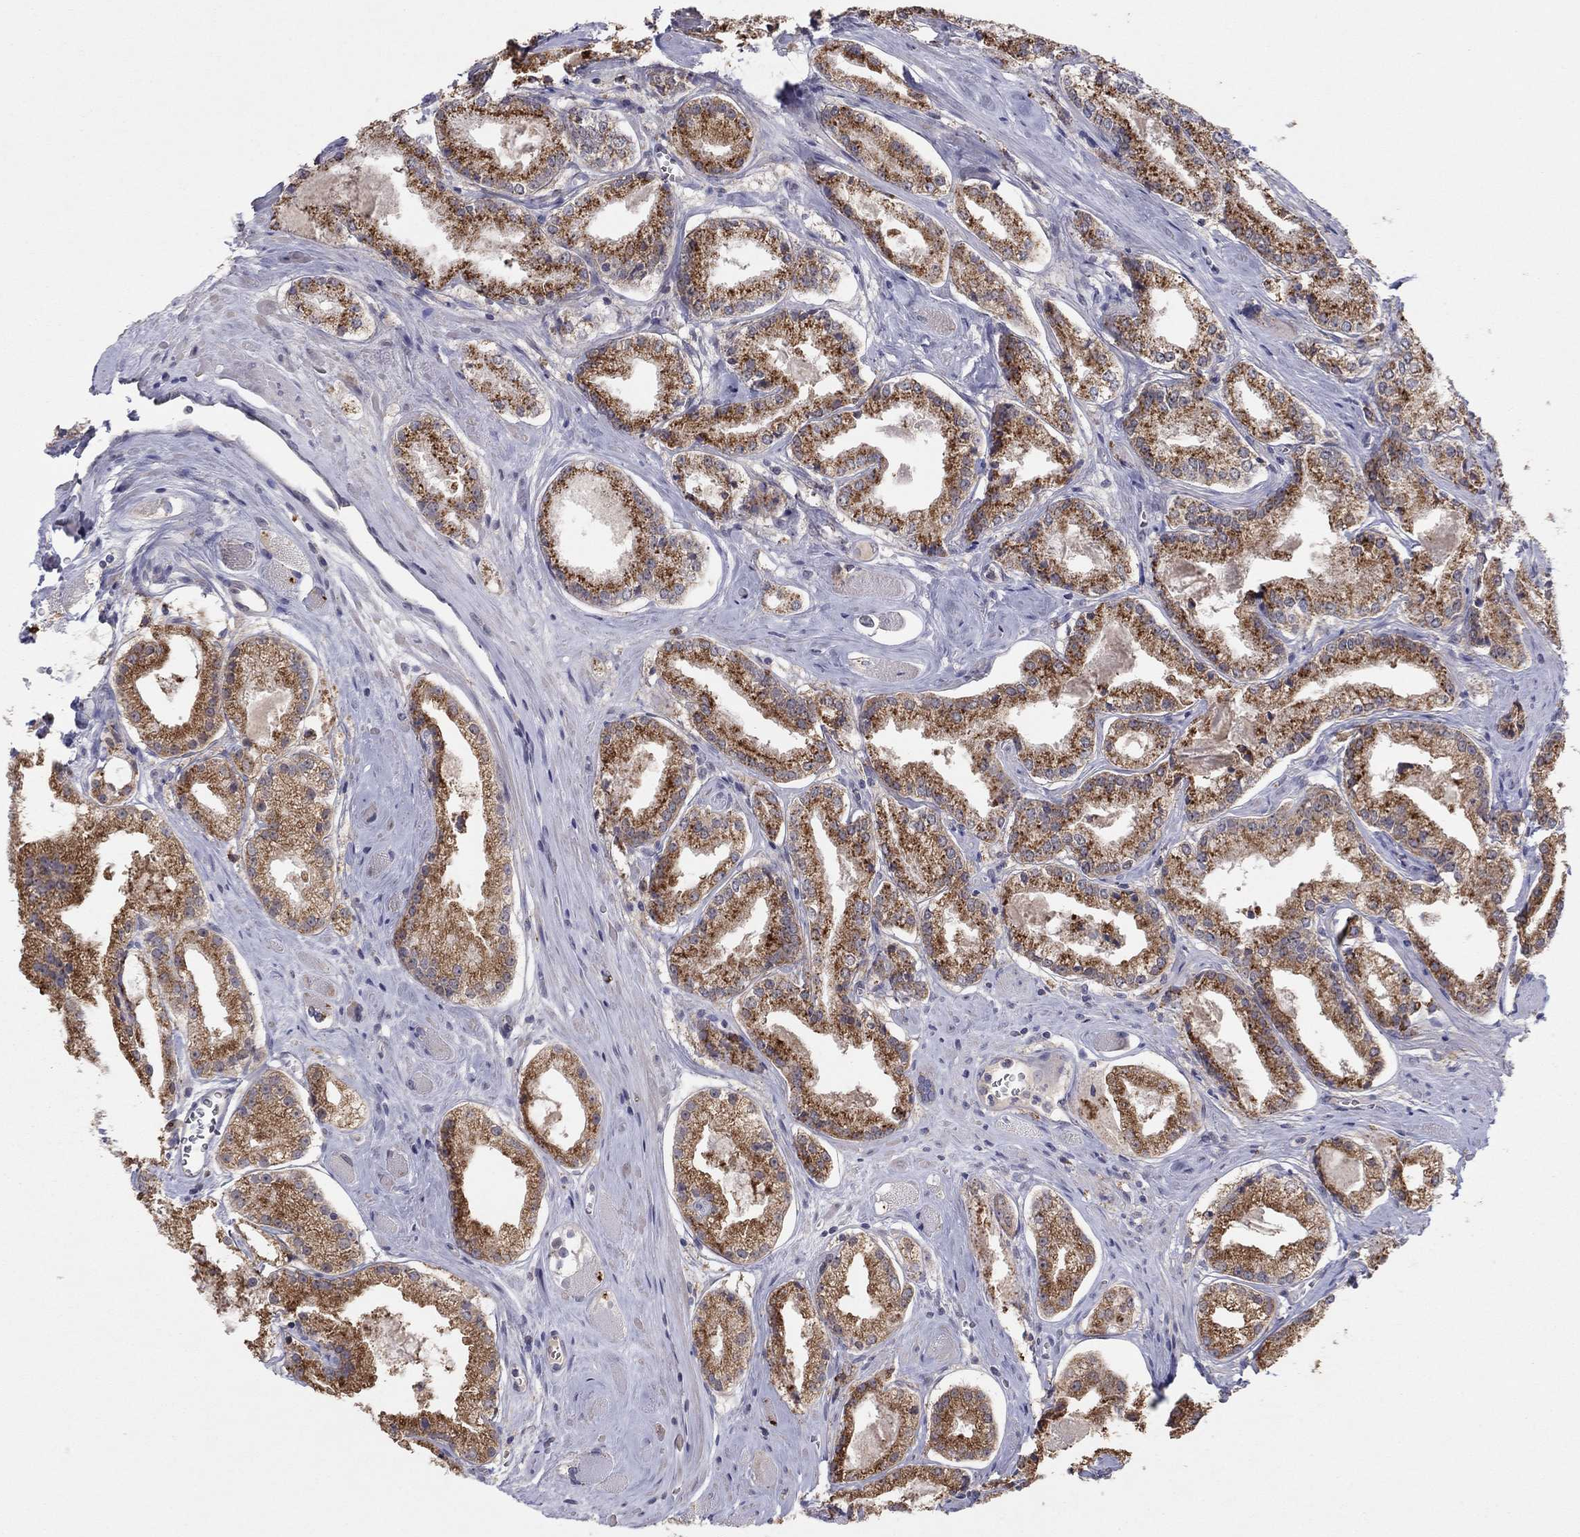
{"staining": {"intensity": "strong", "quantity": ">75%", "location": "cytoplasmic/membranous"}, "tissue": "prostate cancer", "cell_type": "Tumor cells", "image_type": "cancer", "snomed": [{"axis": "morphology", "description": "Adenocarcinoma, NOS"}, {"axis": "topography", "description": "Prostate"}], "caption": "Protein staining displays strong cytoplasmic/membranous positivity in about >75% of tumor cells in prostate cancer (adenocarcinoma).", "gene": "CRACDL", "patient": {"sex": "male", "age": 72}}